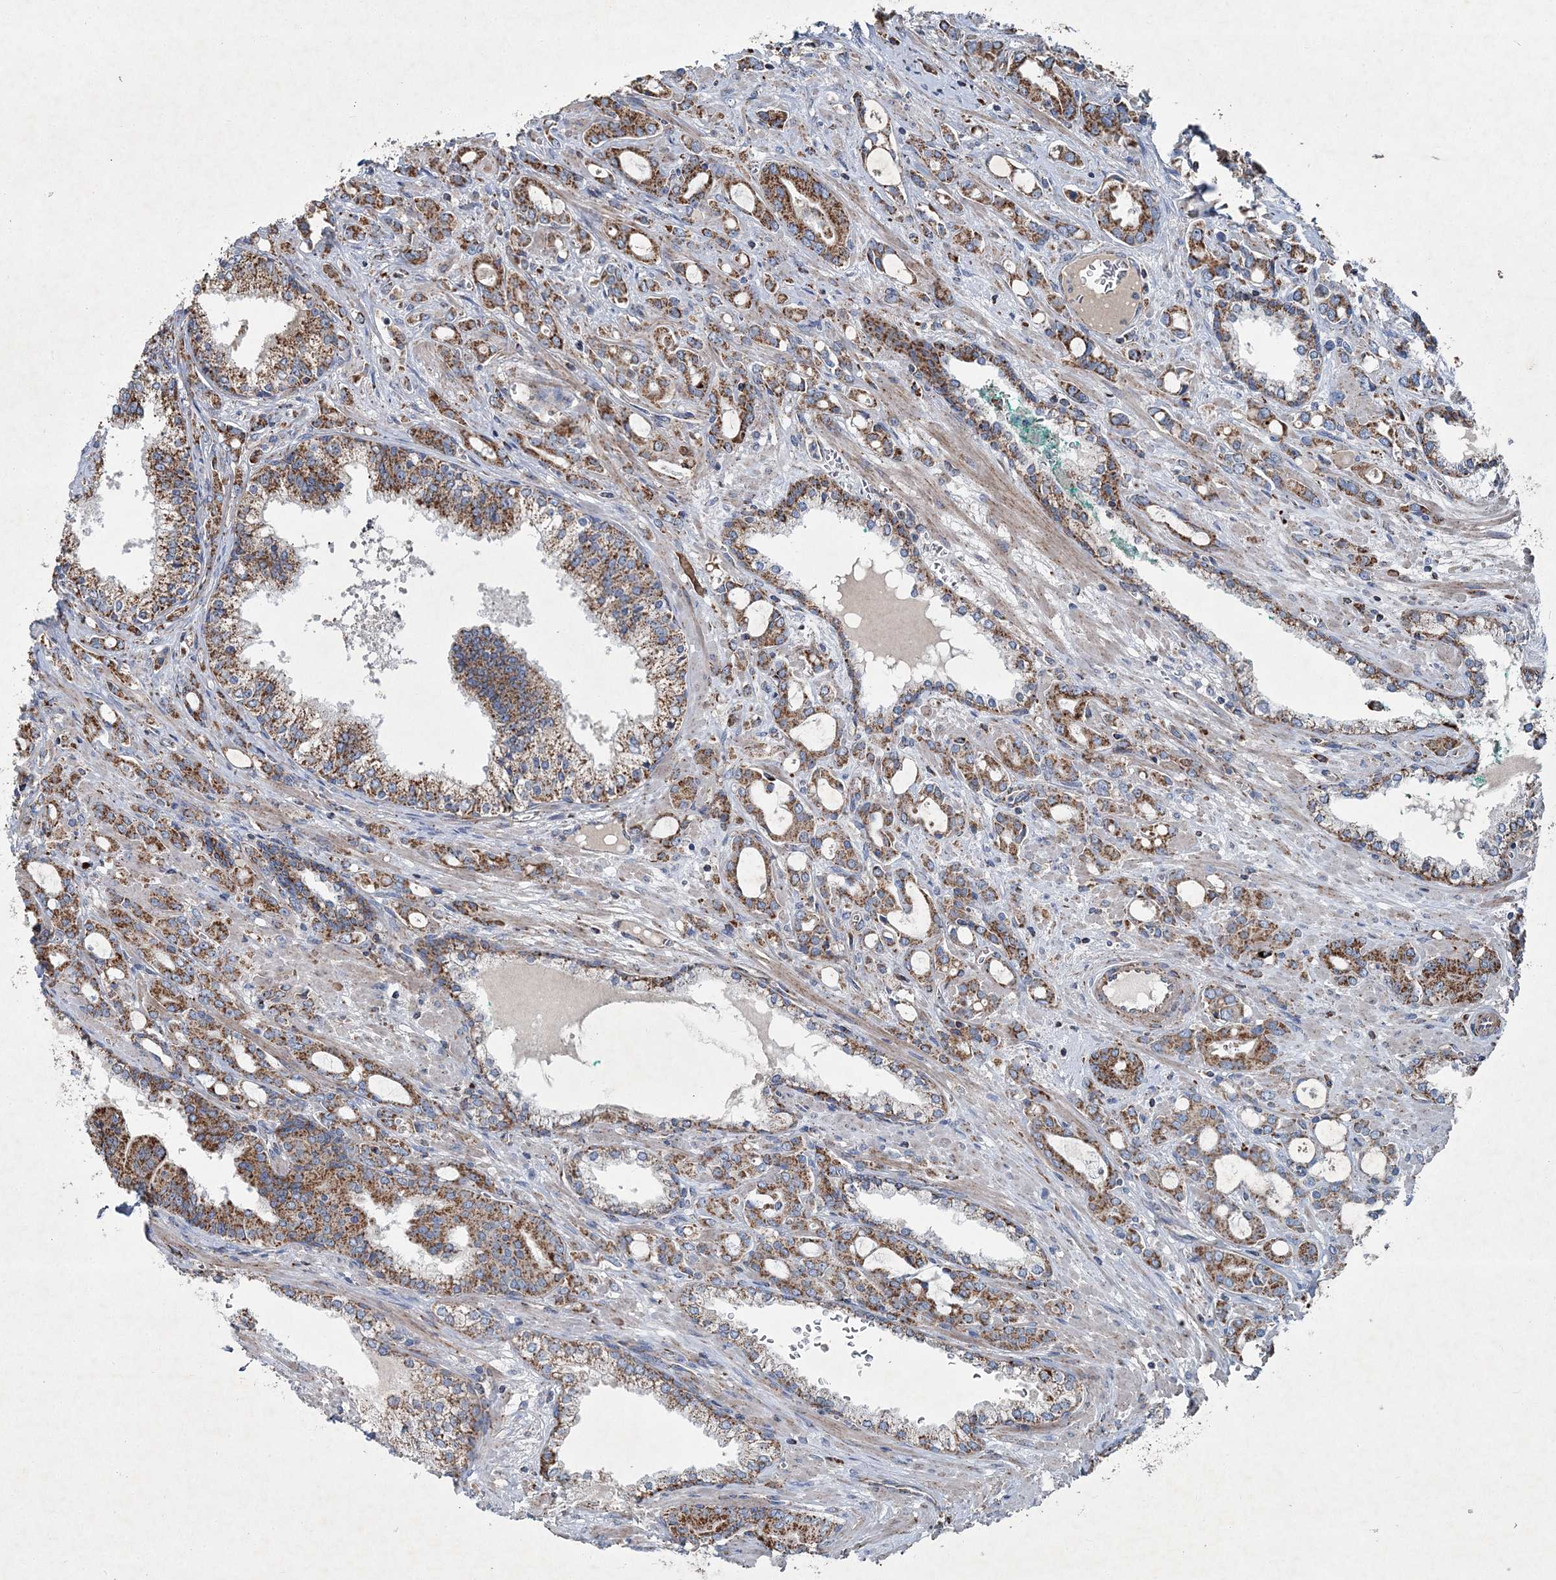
{"staining": {"intensity": "moderate", "quantity": ">75%", "location": "cytoplasmic/membranous"}, "tissue": "prostate cancer", "cell_type": "Tumor cells", "image_type": "cancer", "snomed": [{"axis": "morphology", "description": "Adenocarcinoma, High grade"}, {"axis": "topography", "description": "Prostate"}], "caption": "IHC (DAB) staining of human prostate cancer reveals moderate cytoplasmic/membranous protein positivity in approximately >75% of tumor cells.", "gene": "SPAG16", "patient": {"sex": "male", "age": 72}}